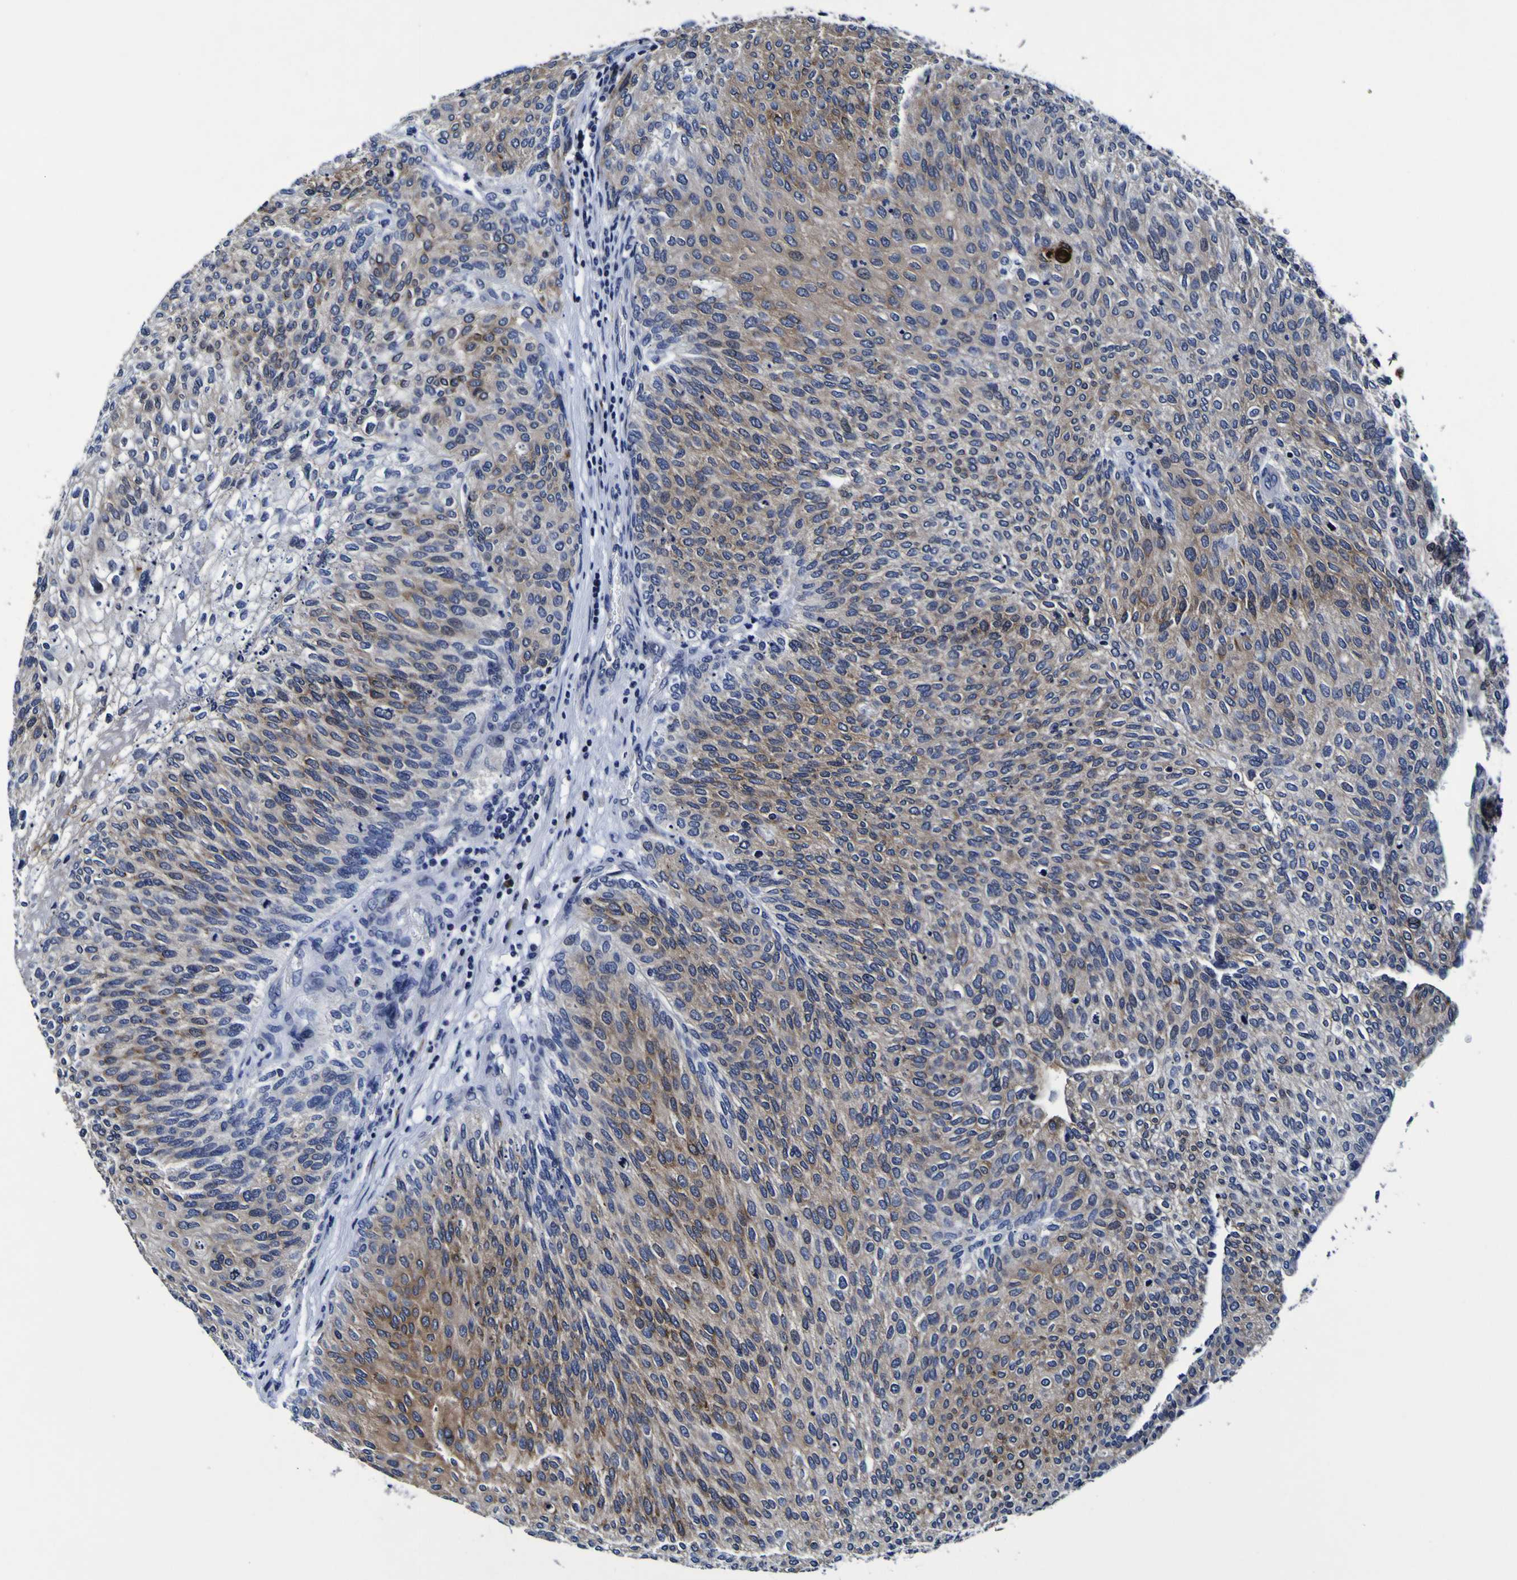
{"staining": {"intensity": "moderate", "quantity": ">75%", "location": "cytoplasmic/membranous"}, "tissue": "urothelial cancer", "cell_type": "Tumor cells", "image_type": "cancer", "snomed": [{"axis": "morphology", "description": "Urothelial carcinoma, Low grade"}, {"axis": "topography", "description": "Urinary bladder"}], "caption": "Low-grade urothelial carcinoma was stained to show a protein in brown. There is medium levels of moderate cytoplasmic/membranous staining in approximately >75% of tumor cells.", "gene": "SORCS1", "patient": {"sex": "female", "age": 79}}